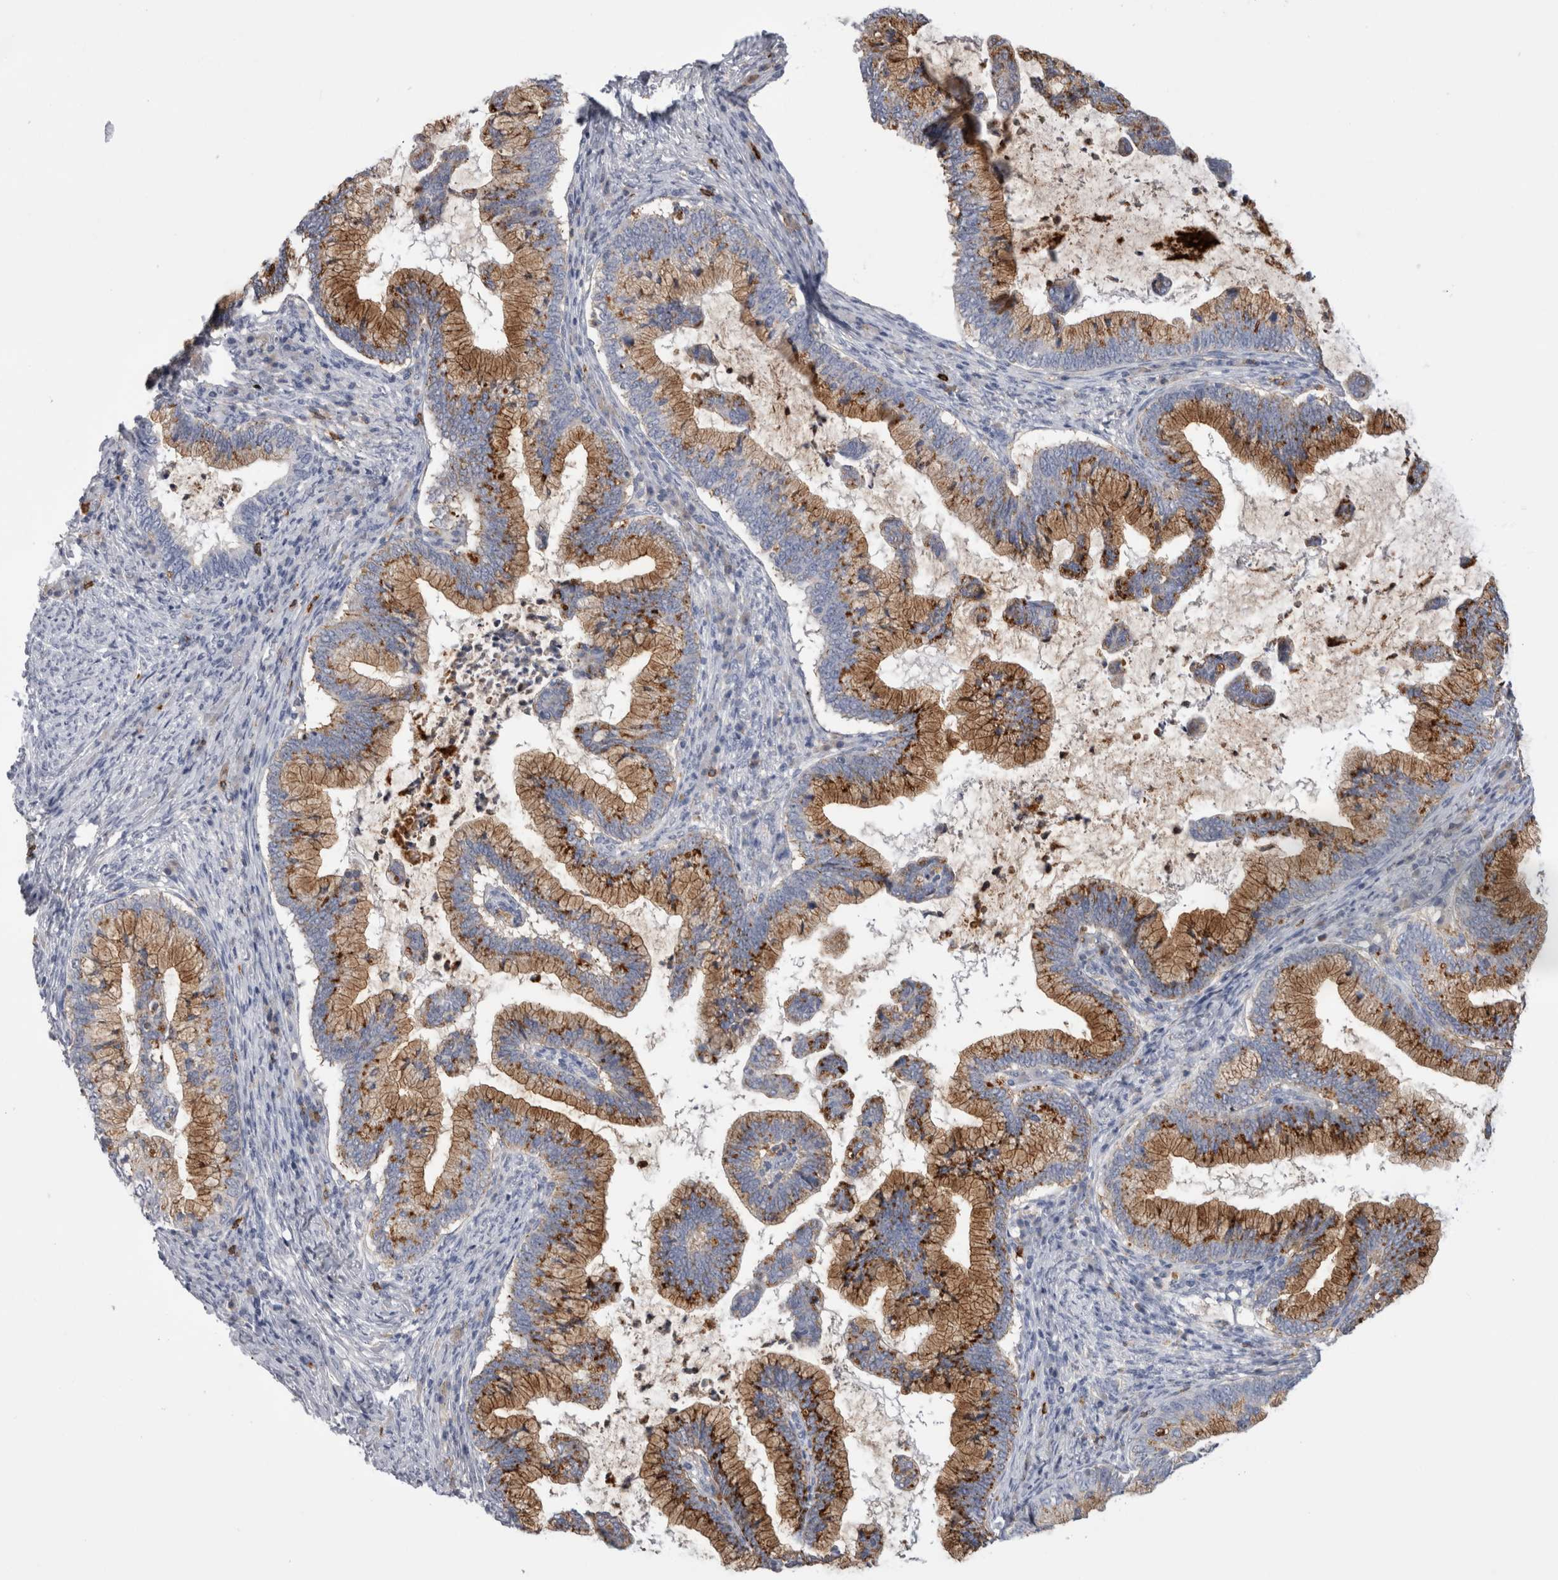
{"staining": {"intensity": "moderate", "quantity": ">75%", "location": "cytoplasmic/membranous"}, "tissue": "cervical cancer", "cell_type": "Tumor cells", "image_type": "cancer", "snomed": [{"axis": "morphology", "description": "Adenocarcinoma, NOS"}, {"axis": "topography", "description": "Cervix"}], "caption": "Adenocarcinoma (cervical) stained for a protein demonstrates moderate cytoplasmic/membranous positivity in tumor cells.", "gene": "CD63", "patient": {"sex": "female", "age": 36}}